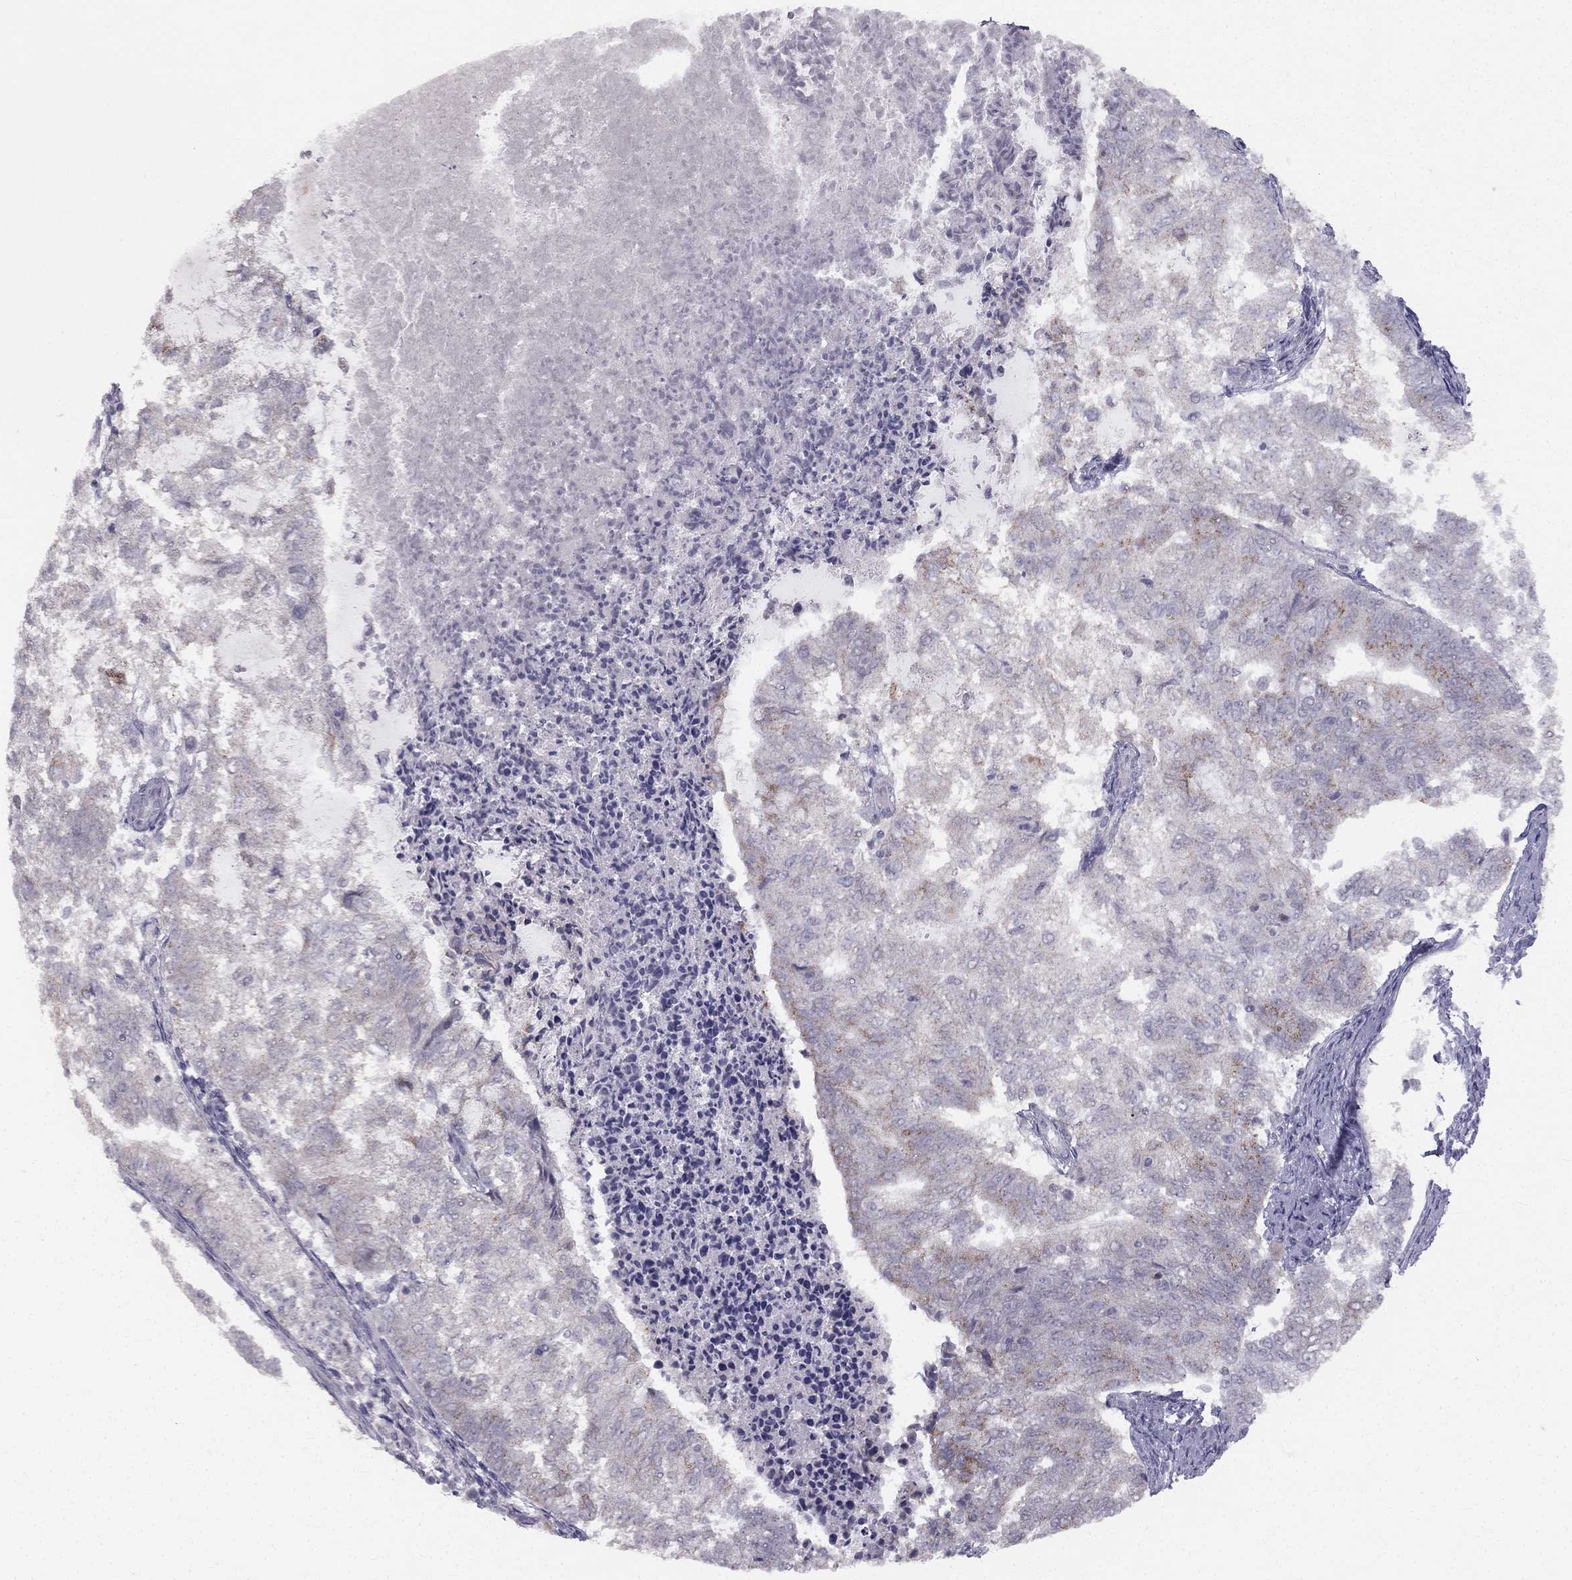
{"staining": {"intensity": "moderate", "quantity": "<25%", "location": "cytoplasmic/membranous"}, "tissue": "endometrial cancer", "cell_type": "Tumor cells", "image_type": "cancer", "snomed": [{"axis": "morphology", "description": "Adenocarcinoma, NOS"}, {"axis": "topography", "description": "Endometrium"}], "caption": "Immunohistochemistry of endometrial cancer (adenocarcinoma) exhibits low levels of moderate cytoplasmic/membranous staining in about <25% of tumor cells. The protein of interest is shown in brown color, while the nuclei are stained blue.", "gene": "TRPS1", "patient": {"sex": "female", "age": 65}}